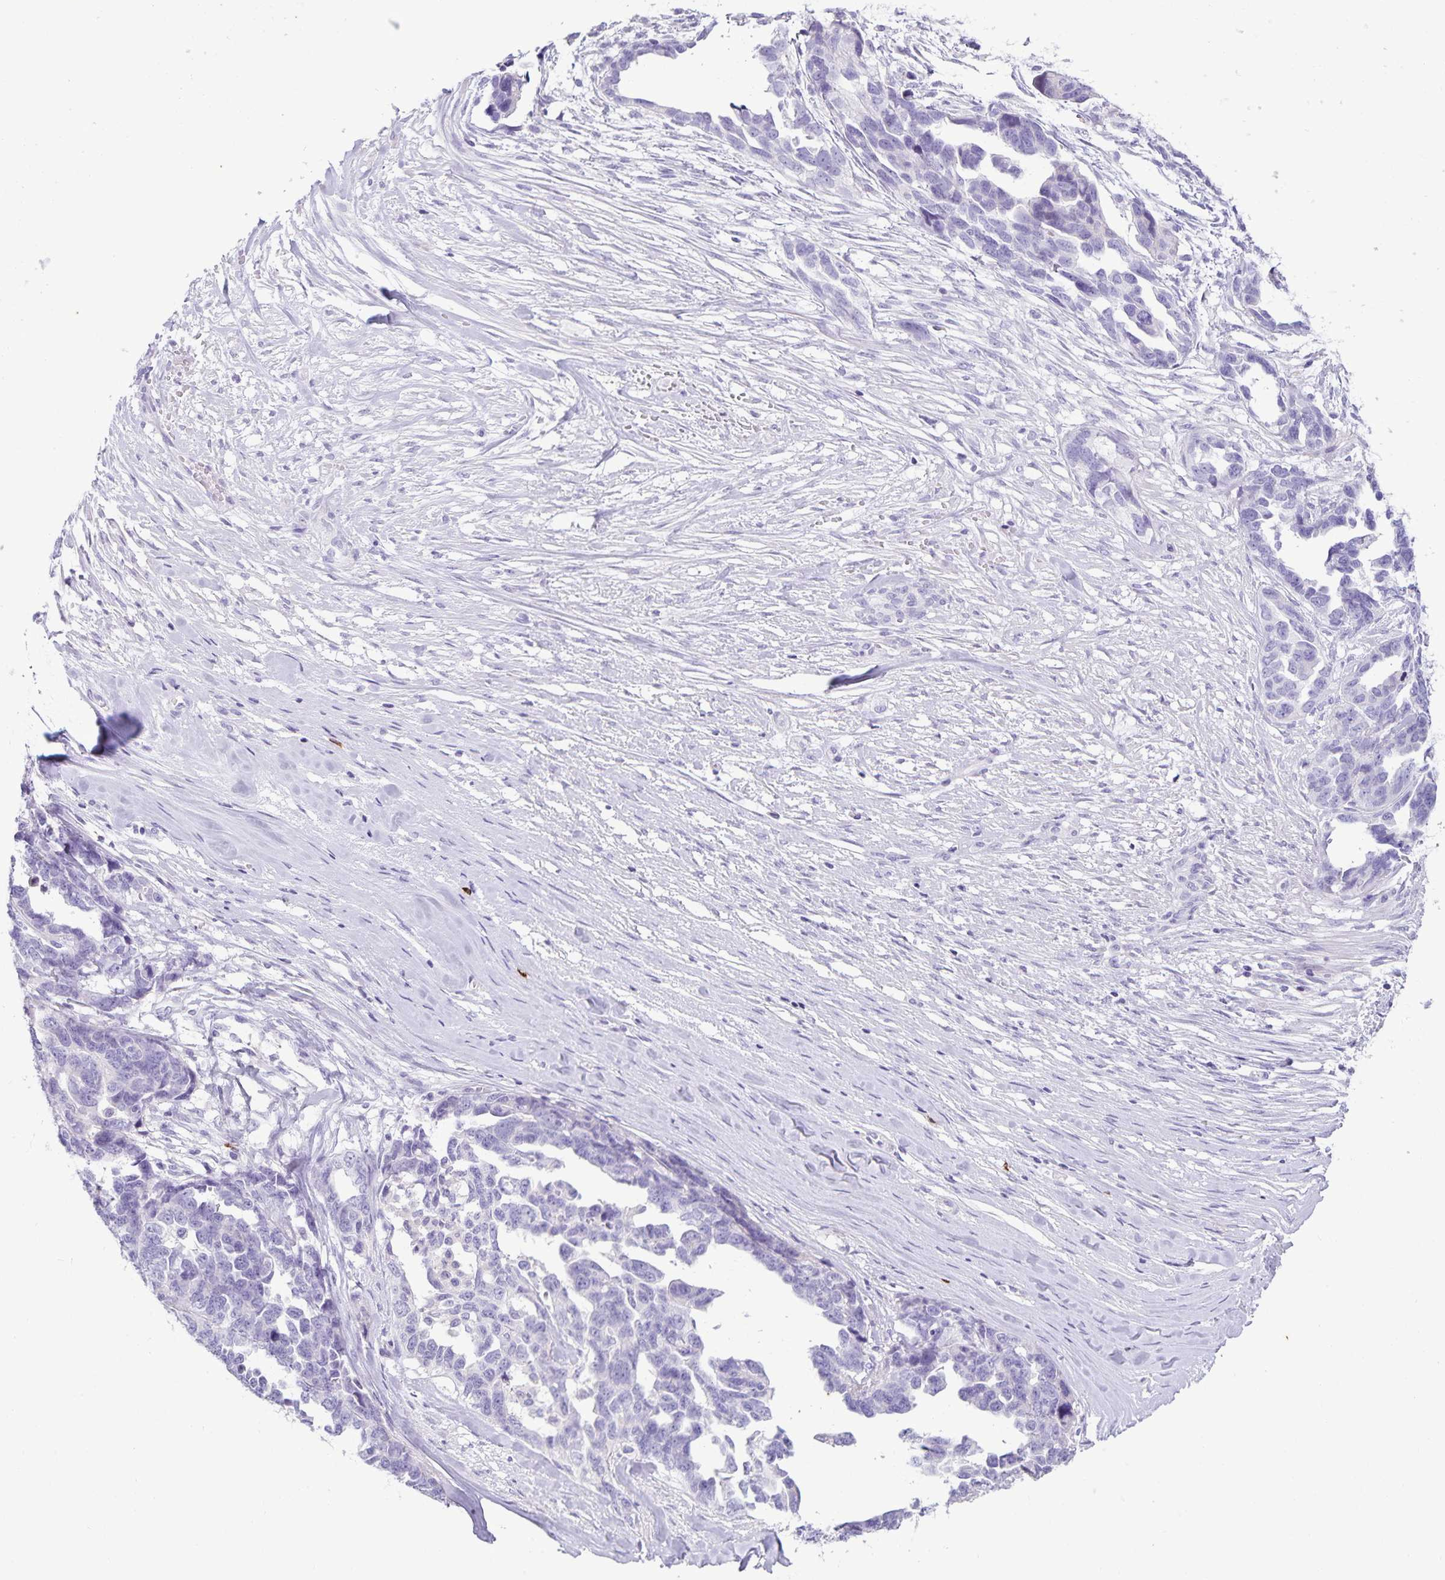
{"staining": {"intensity": "negative", "quantity": "none", "location": "none"}, "tissue": "ovarian cancer", "cell_type": "Tumor cells", "image_type": "cancer", "snomed": [{"axis": "morphology", "description": "Cystadenocarcinoma, serous, NOS"}, {"axis": "topography", "description": "Ovary"}], "caption": "Immunohistochemical staining of human ovarian cancer shows no significant staining in tumor cells. (Stains: DAB (3,3'-diaminobenzidine) immunohistochemistry with hematoxylin counter stain, Microscopy: brightfield microscopy at high magnification).", "gene": "IBTK", "patient": {"sex": "female", "age": 69}}